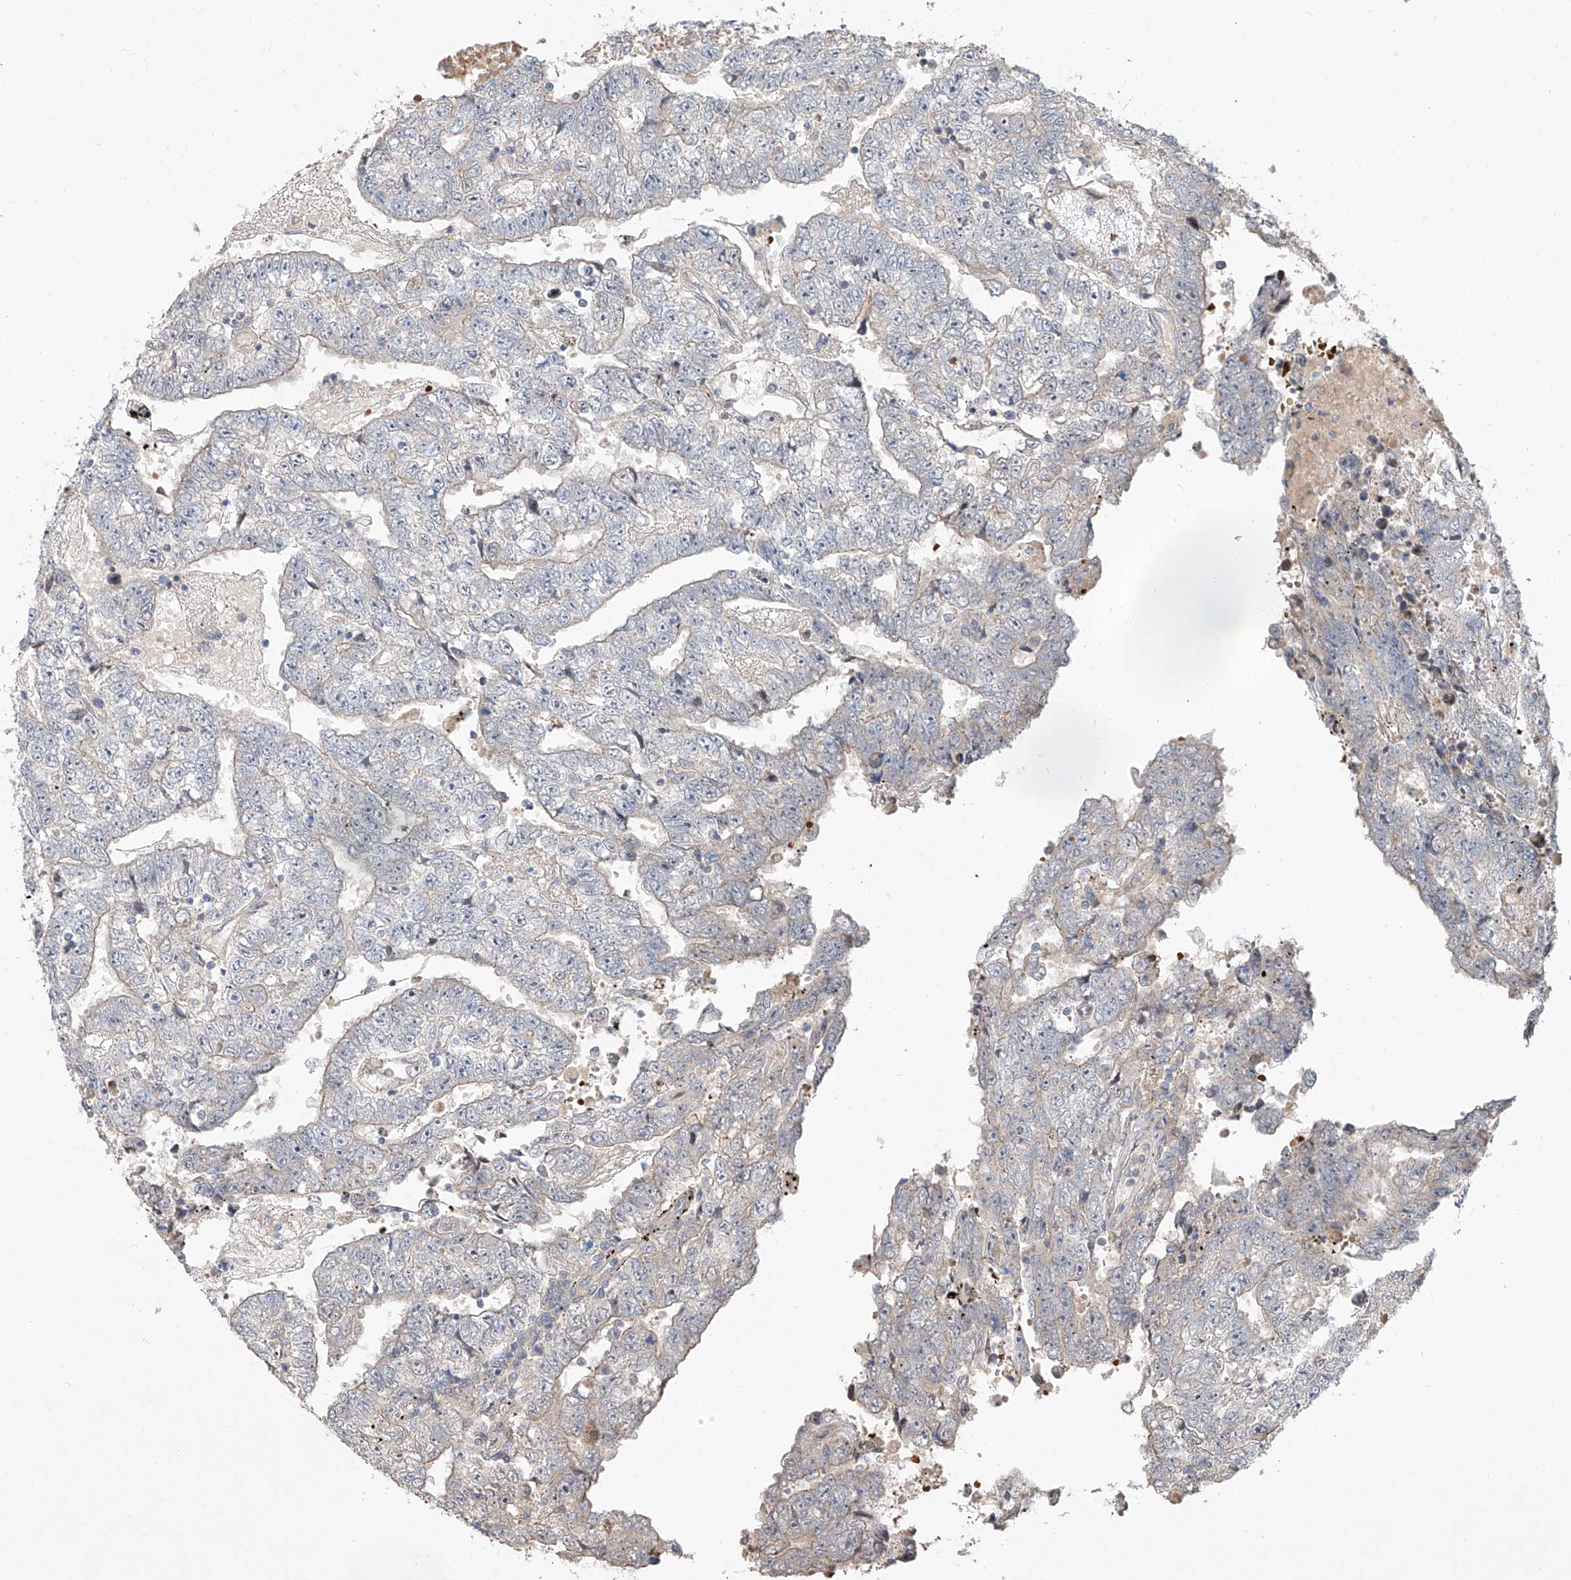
{"staining": {"intensity": "negative", "quantity": "none", "location": "none"}, "tissue": "testis cancer", "cell_type": "Tumor cells", "image_type": "cancer", "snomed": [{"axis": "morphology", "description": "Carcinoma, Embryonal, NOS"}, {"axis": "topography", "description": "Testis"}], "caption": "Histopathology image shows no protein positivity in tumor cells of embryonal carcinoma (testis) tissue.", "gene": "USF3", "patient": {"sex": "male", "age": 25}}